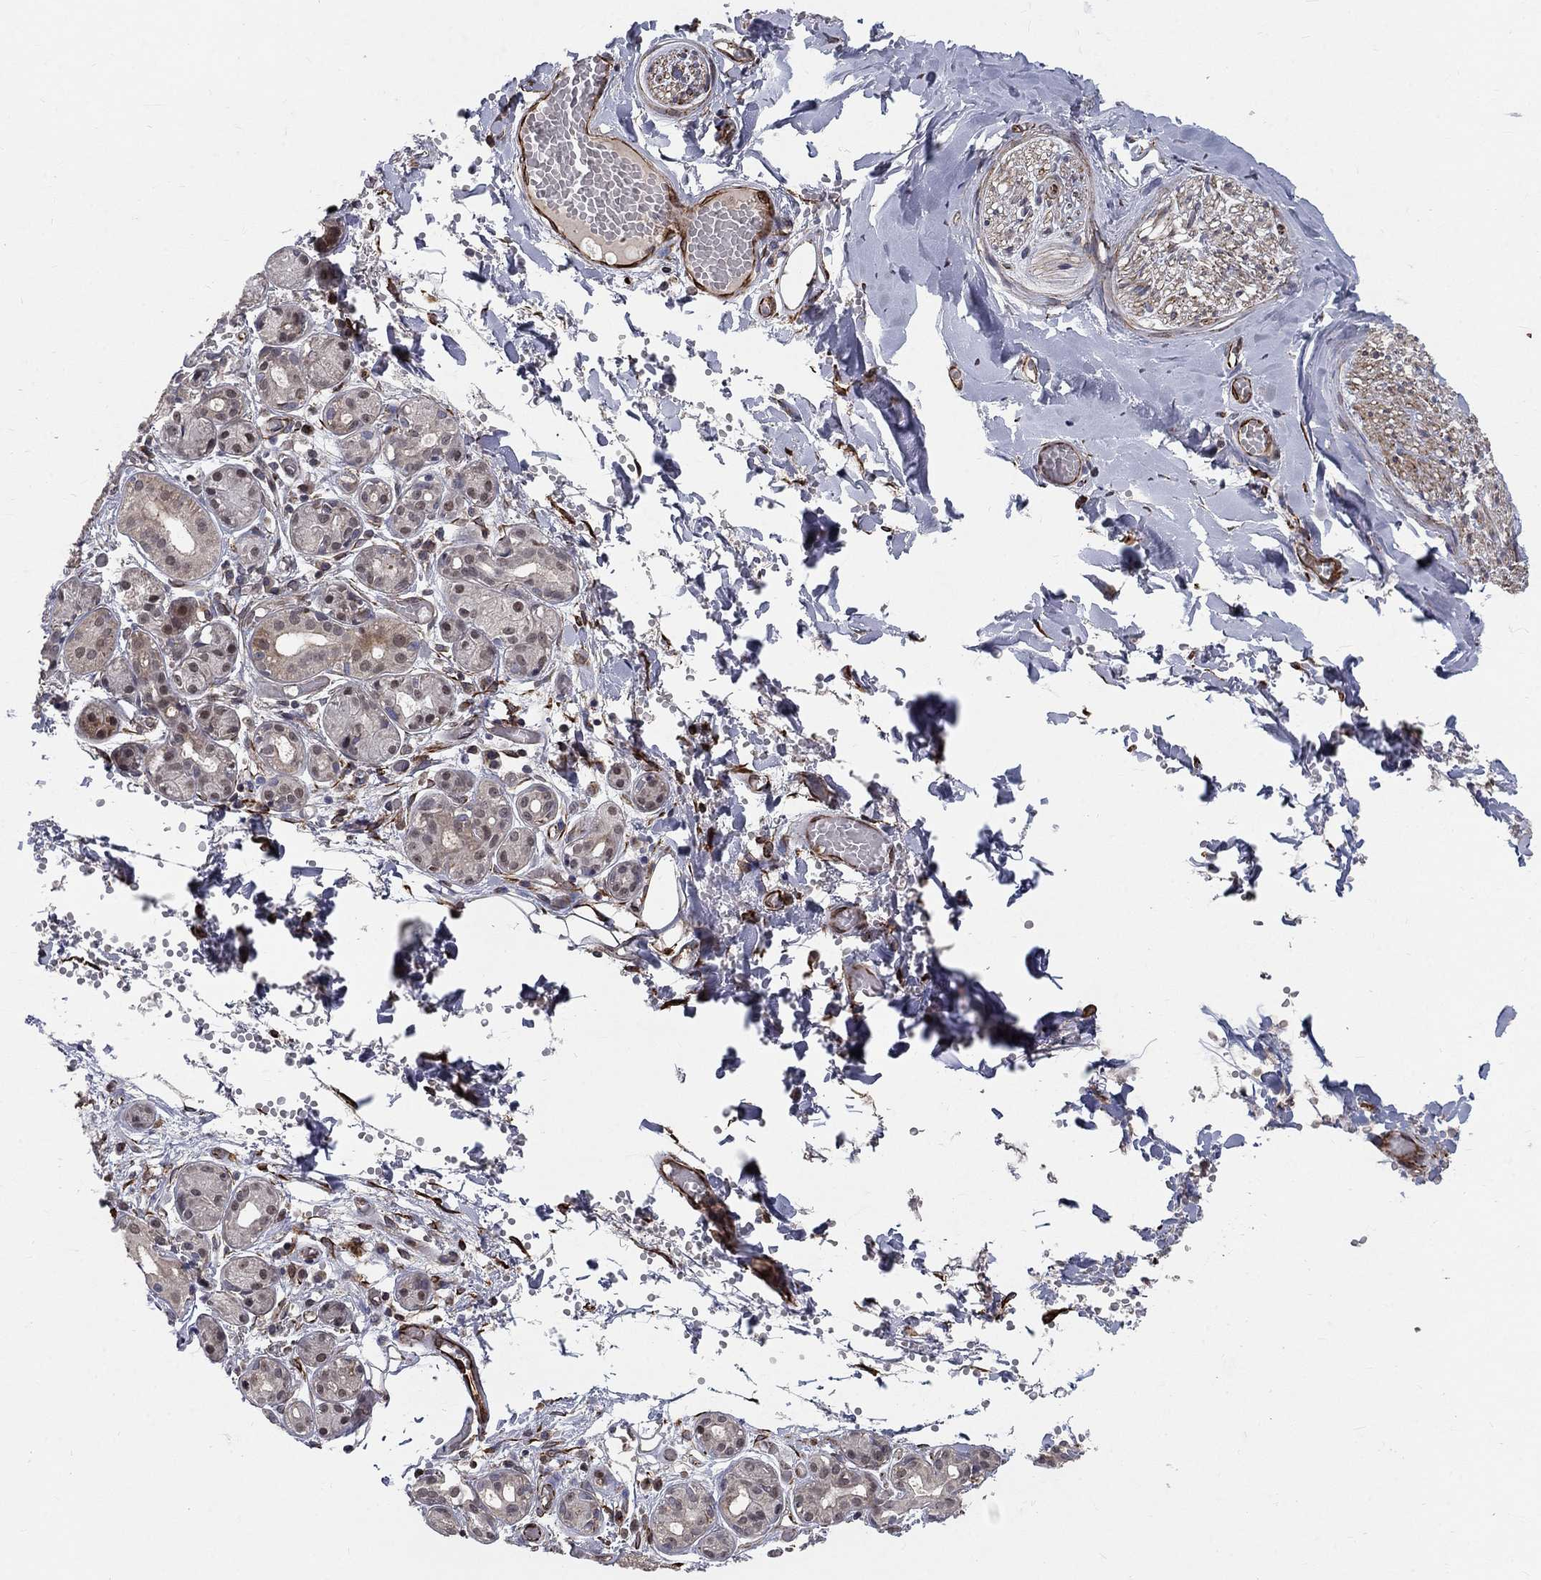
{"staining": {"intensity": "weak", "quantity": "<25%", "location": "cytoplasmic/membranous,nuclear"}, "tissue": "salivary gland", "cell_type": "Glandular cells", "image_type": "normal", "snomed": [{"axis": "morphology", "description": "Normal tissue, NOS"}, {"axis": "topography", "description": "Salivary gland"}, {"axis": "topography", "description": "Peripheral nerve tissue"}], "caption": "This is a micrograph of immunohistochemistry (IHC) staining of benign salivary gland, which shows no positivity in glandular cells. (Stains: DAB (3,3'-diaminobenzidine) immunohistochemistry with hematoxylin counter stain, Microscopy: brightfield microscopy at high magnification).", "gene": "MSRA", "patient": {"sex": "male", "age": 71}}